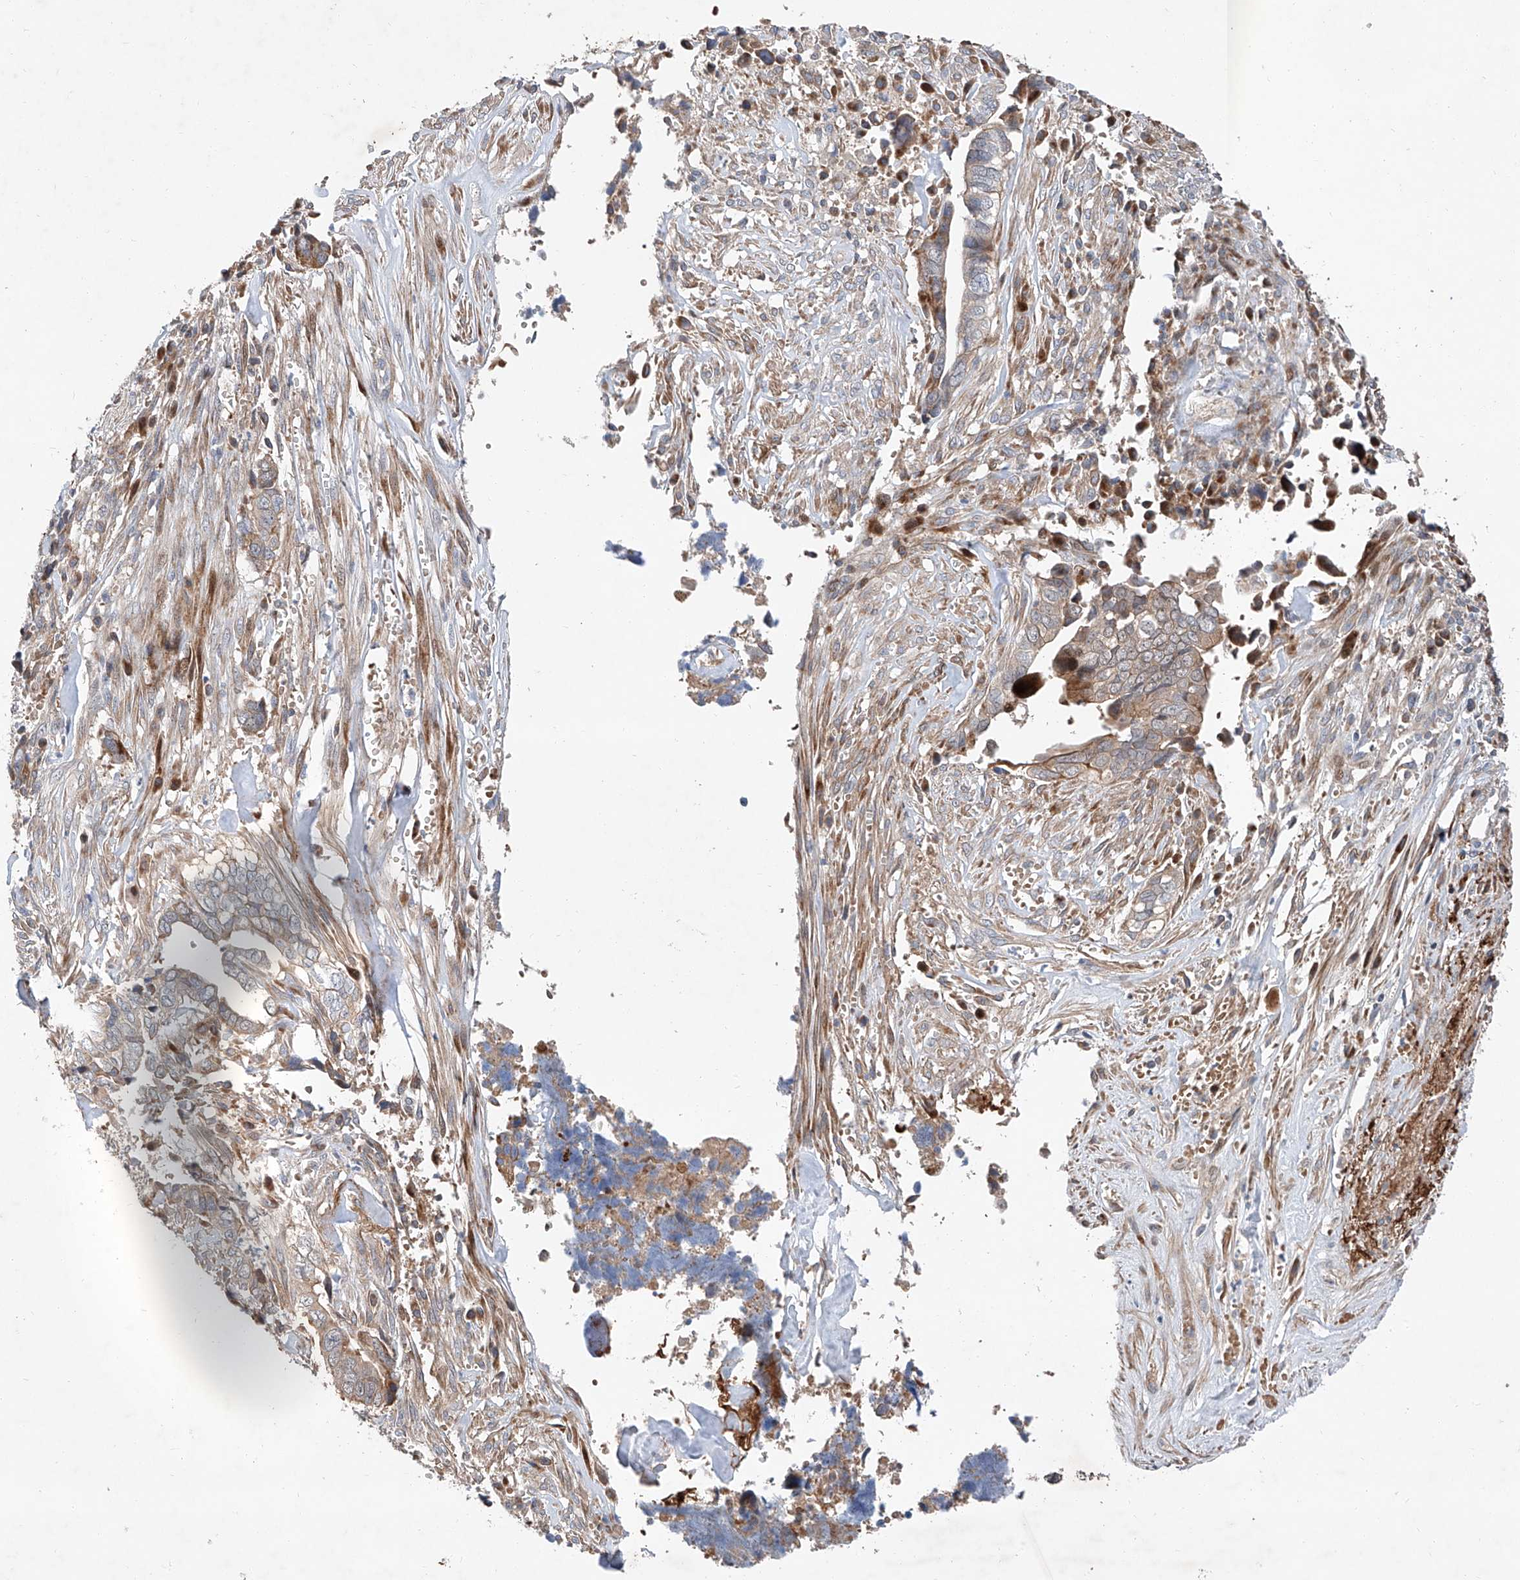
{"staining": {"intensity": "weak", "quantity": "<25%", "location": "cytoplasmic/membranous"}, "tissue": "liver cancer", "cell_type": "Tumor cells", "image_type": "cancer", "snomed": [{"axis": "morphology", "description": "Cholangiocarcinoma"}, {"axis": "topography", "description": "Liver"}], "caption": "This photomicrograph is of liver cholangiocarcinoma stained with IHC to label a protein in brown with the nuclei are counter-stained blue. There is no staining in tumor cells.", "gene": "USF3", "patient": {"sex": "female", "age": 79}}